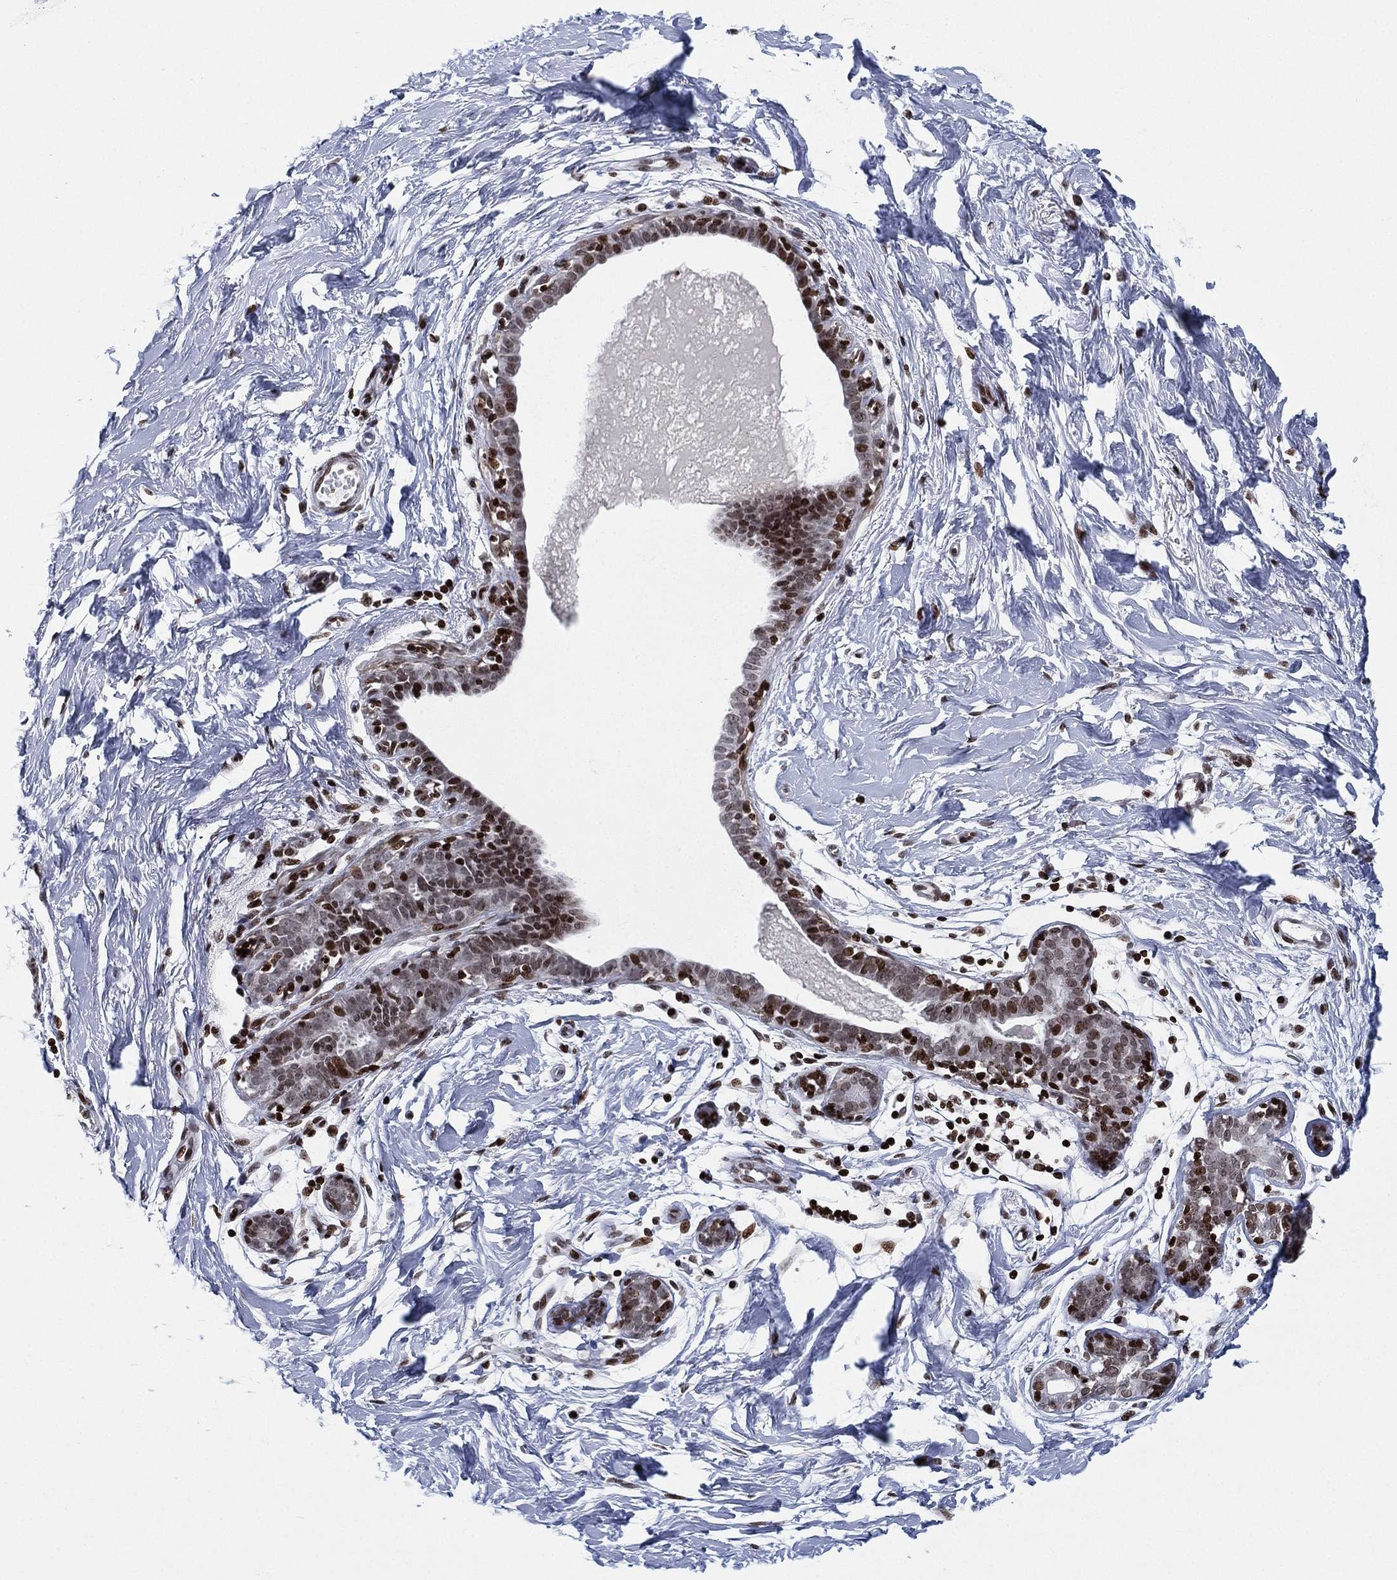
{"staining": {"intensity": "moderate", "quantity": "25%-75%", "location": "nuclear"}, "tissue": "breast", "cell_type": "Adipocytes", "image_type": "normal", "snomed": [{"axis": "morphology", "description": "Normal tissue, NOS"}, {"axis": "topography", "description": "Breast"}], "caption": "Adipocytes show moderate nuclear staining in approximately 25%-75% of cells in benign breast.", "gene": "MFSD14A", "patient": {"sex": "female", "age": 37}}